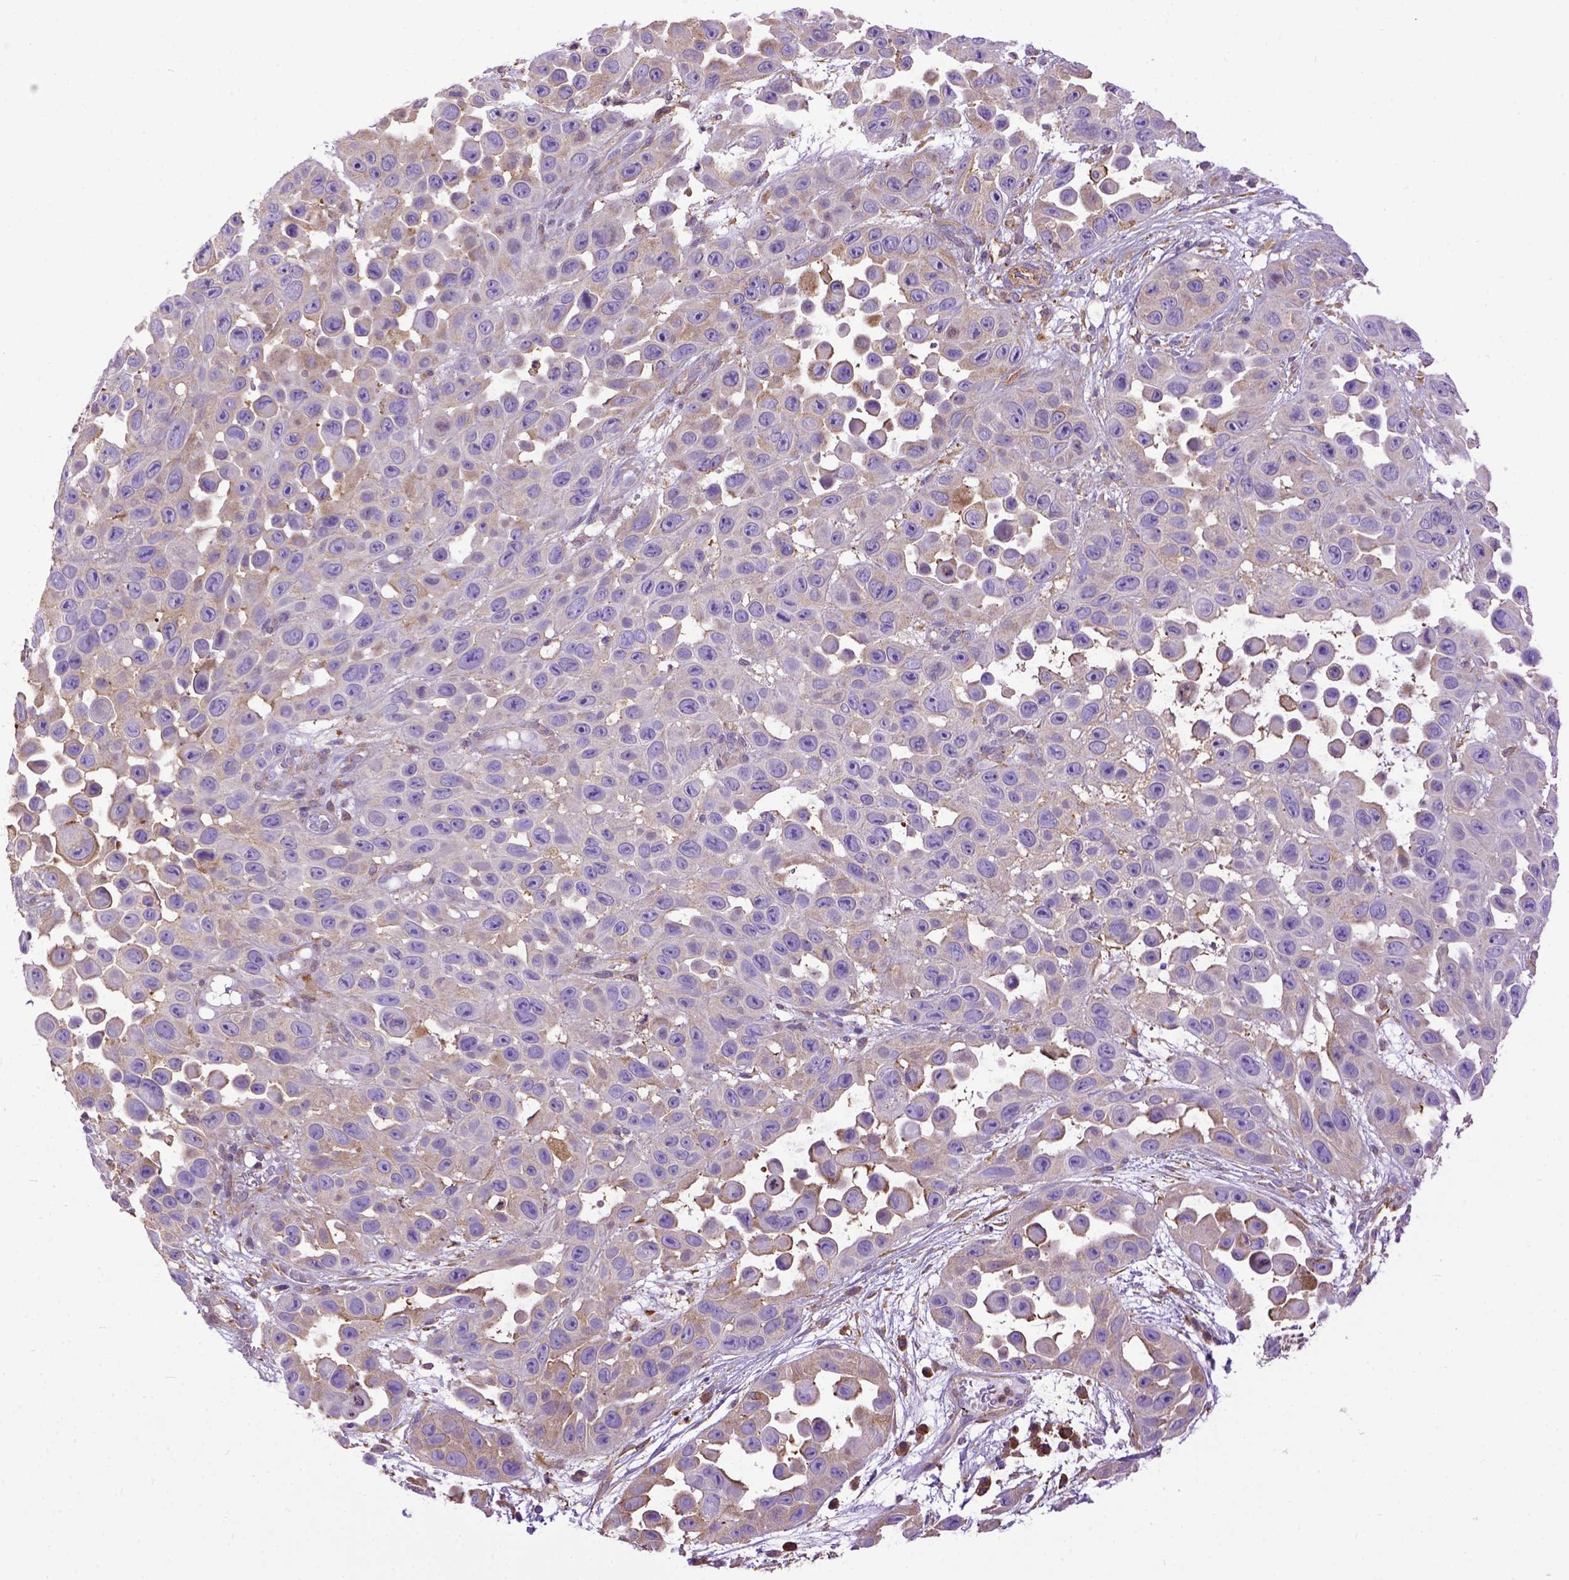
{"staining": {"intensity": "weak", "quantity": "<25%", "location": "cytoplasmic/membranous"}, "tissue": "skin cancer", "cell_type": "Tumor cells", "image_type": "cancer", "snomed": [{"axis": "morphology", "description": "Squamous cell carcinoma, NOS"}, {"axis": "topography", "description": "Skin"}], "caption": "DAB immunohistochemical staining of human skin cancer demonstrates no significant staining in tumor cells.", "gene": "MVP", "patient": {"sex": "male", "age": 81}}